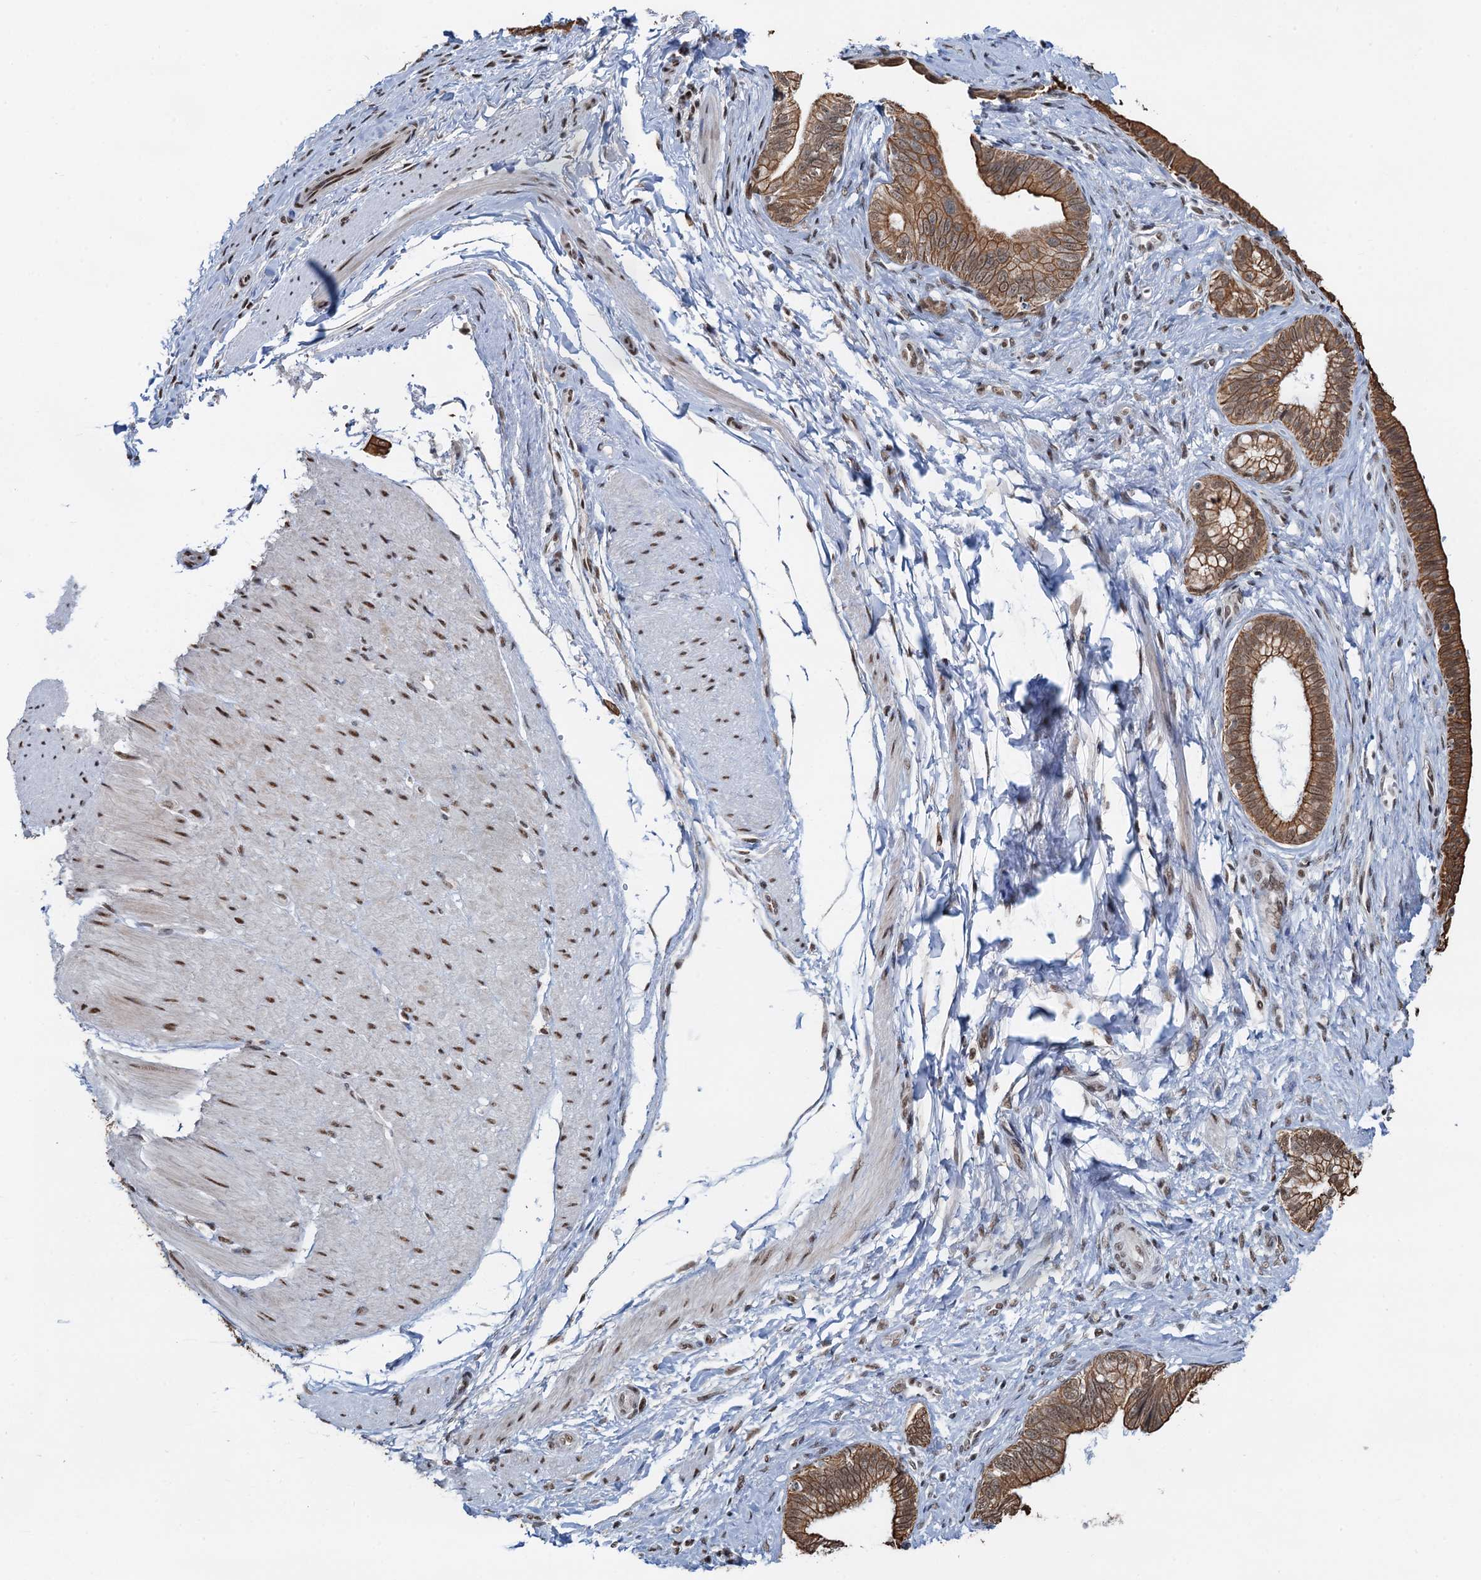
{"staining": {"intensity": "strong", "quantity": ">75%", "location": "cytoplasmic/membranous"}, "tissue": "pancreatic cancer", "cell_type": "Tumor cells", "image_type": "cancer", "snomed": [{"axis": "morphology", "description": "Adenocarcinoma, NOS"}, {"axis": "topography", "description": "Pancreas"}], "caption": "IHC (DAB (3,3'-diaminobenzidine)) staining of adenocarcinoma (pancreatic) reveals strong cytoplasmic/membranous protein positivity in about >75% of tumor cells. (IHC, brightfield microscopy, high magnification).", "gene": "ZNF609", "patient": {"sex": "female", "age": 55}}